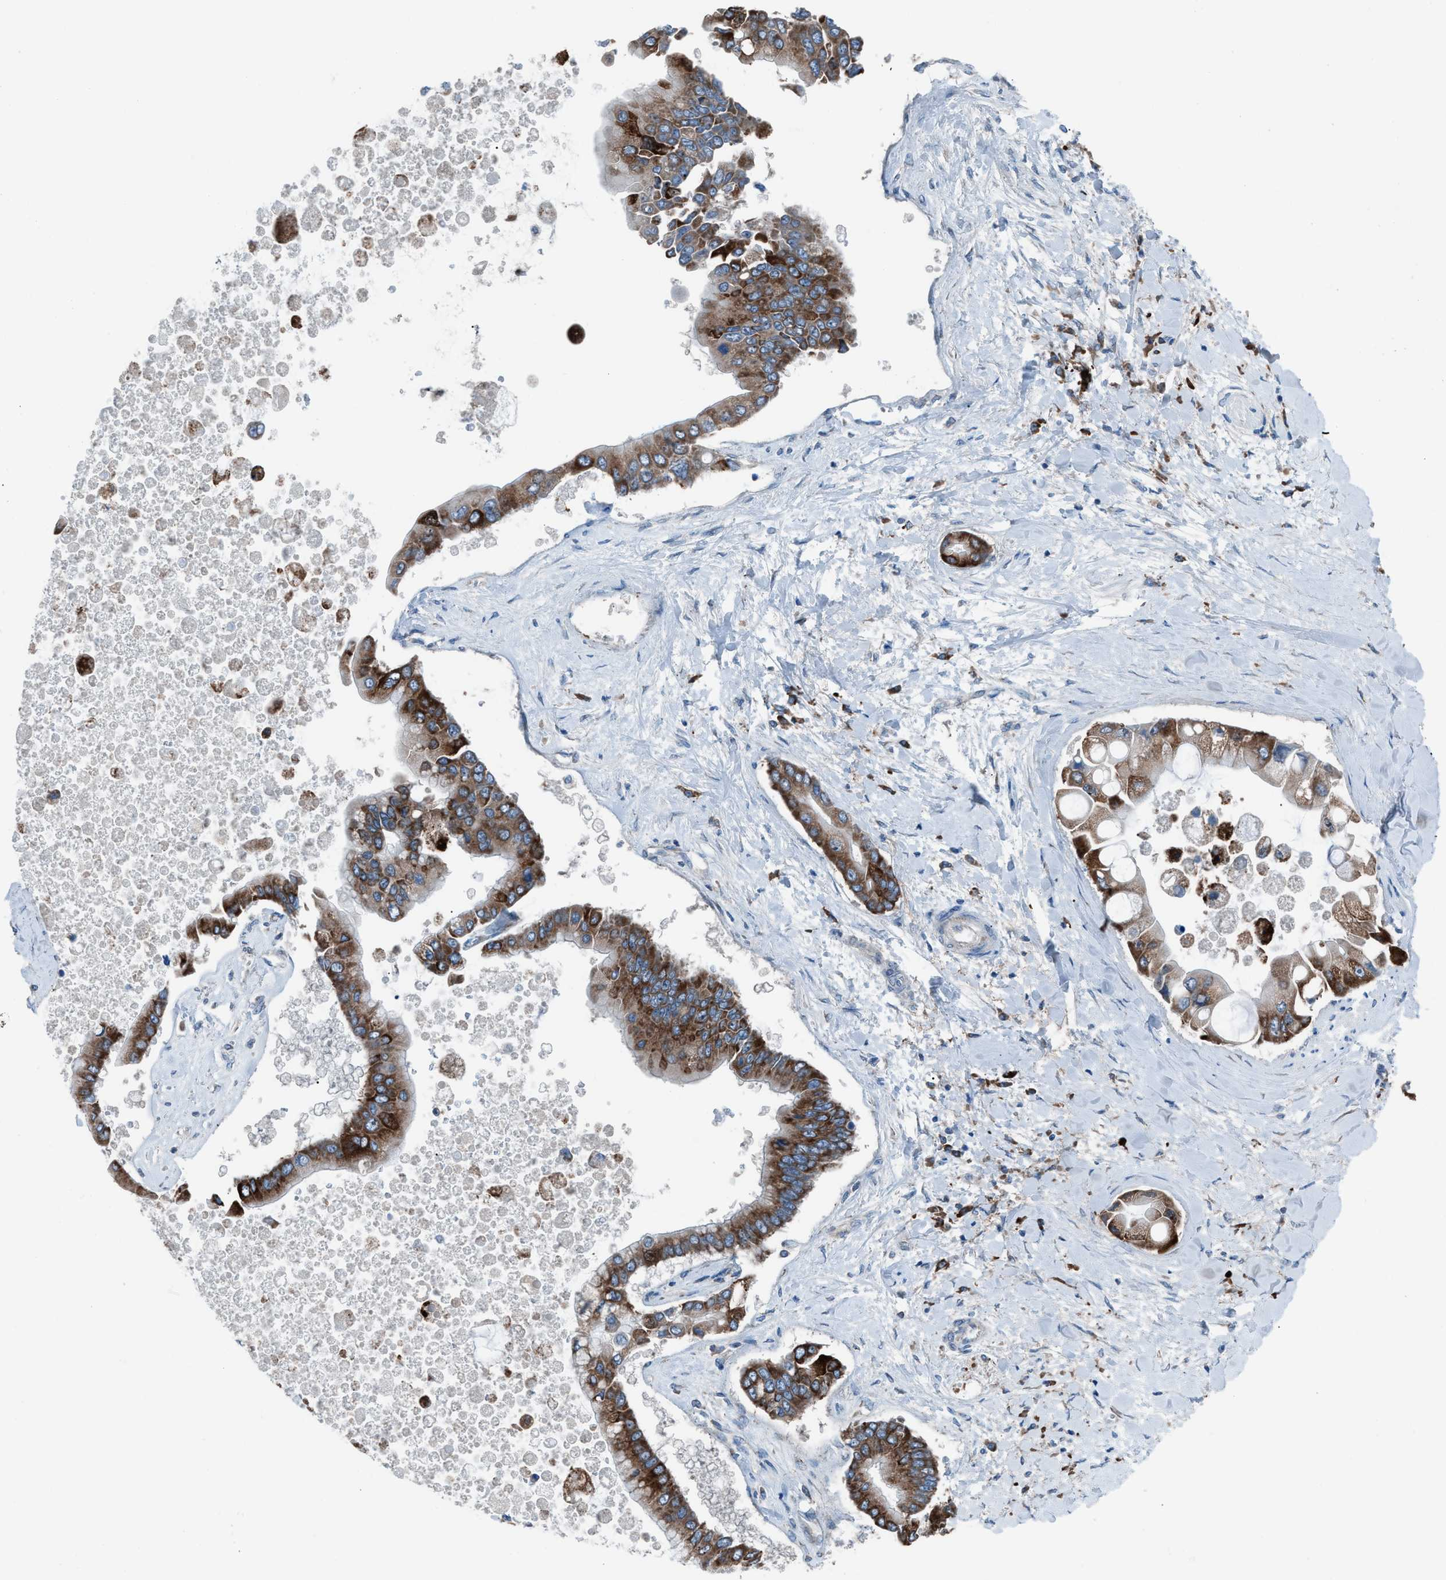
{"staining": {"intensity": "strong", "quantity": ">75%", "location": "cytoplasmic/membranous"}, "tissue": "liver cancer", "cell_type": "Tumor cells", "image_type": "cancer", "snomed": [{"axis": "morphology", "description": "Cholangiocarcinoma"}, {"axis": "topography", "description": "Liver"}], "caption": "Liver cholangiocarcinoma tissue exhibits strong cytoplasmic/membranous positivity in approximately >75% of tumor cells", "gene": "HEG1", "patient": {"sex": "male", "age": 50}}